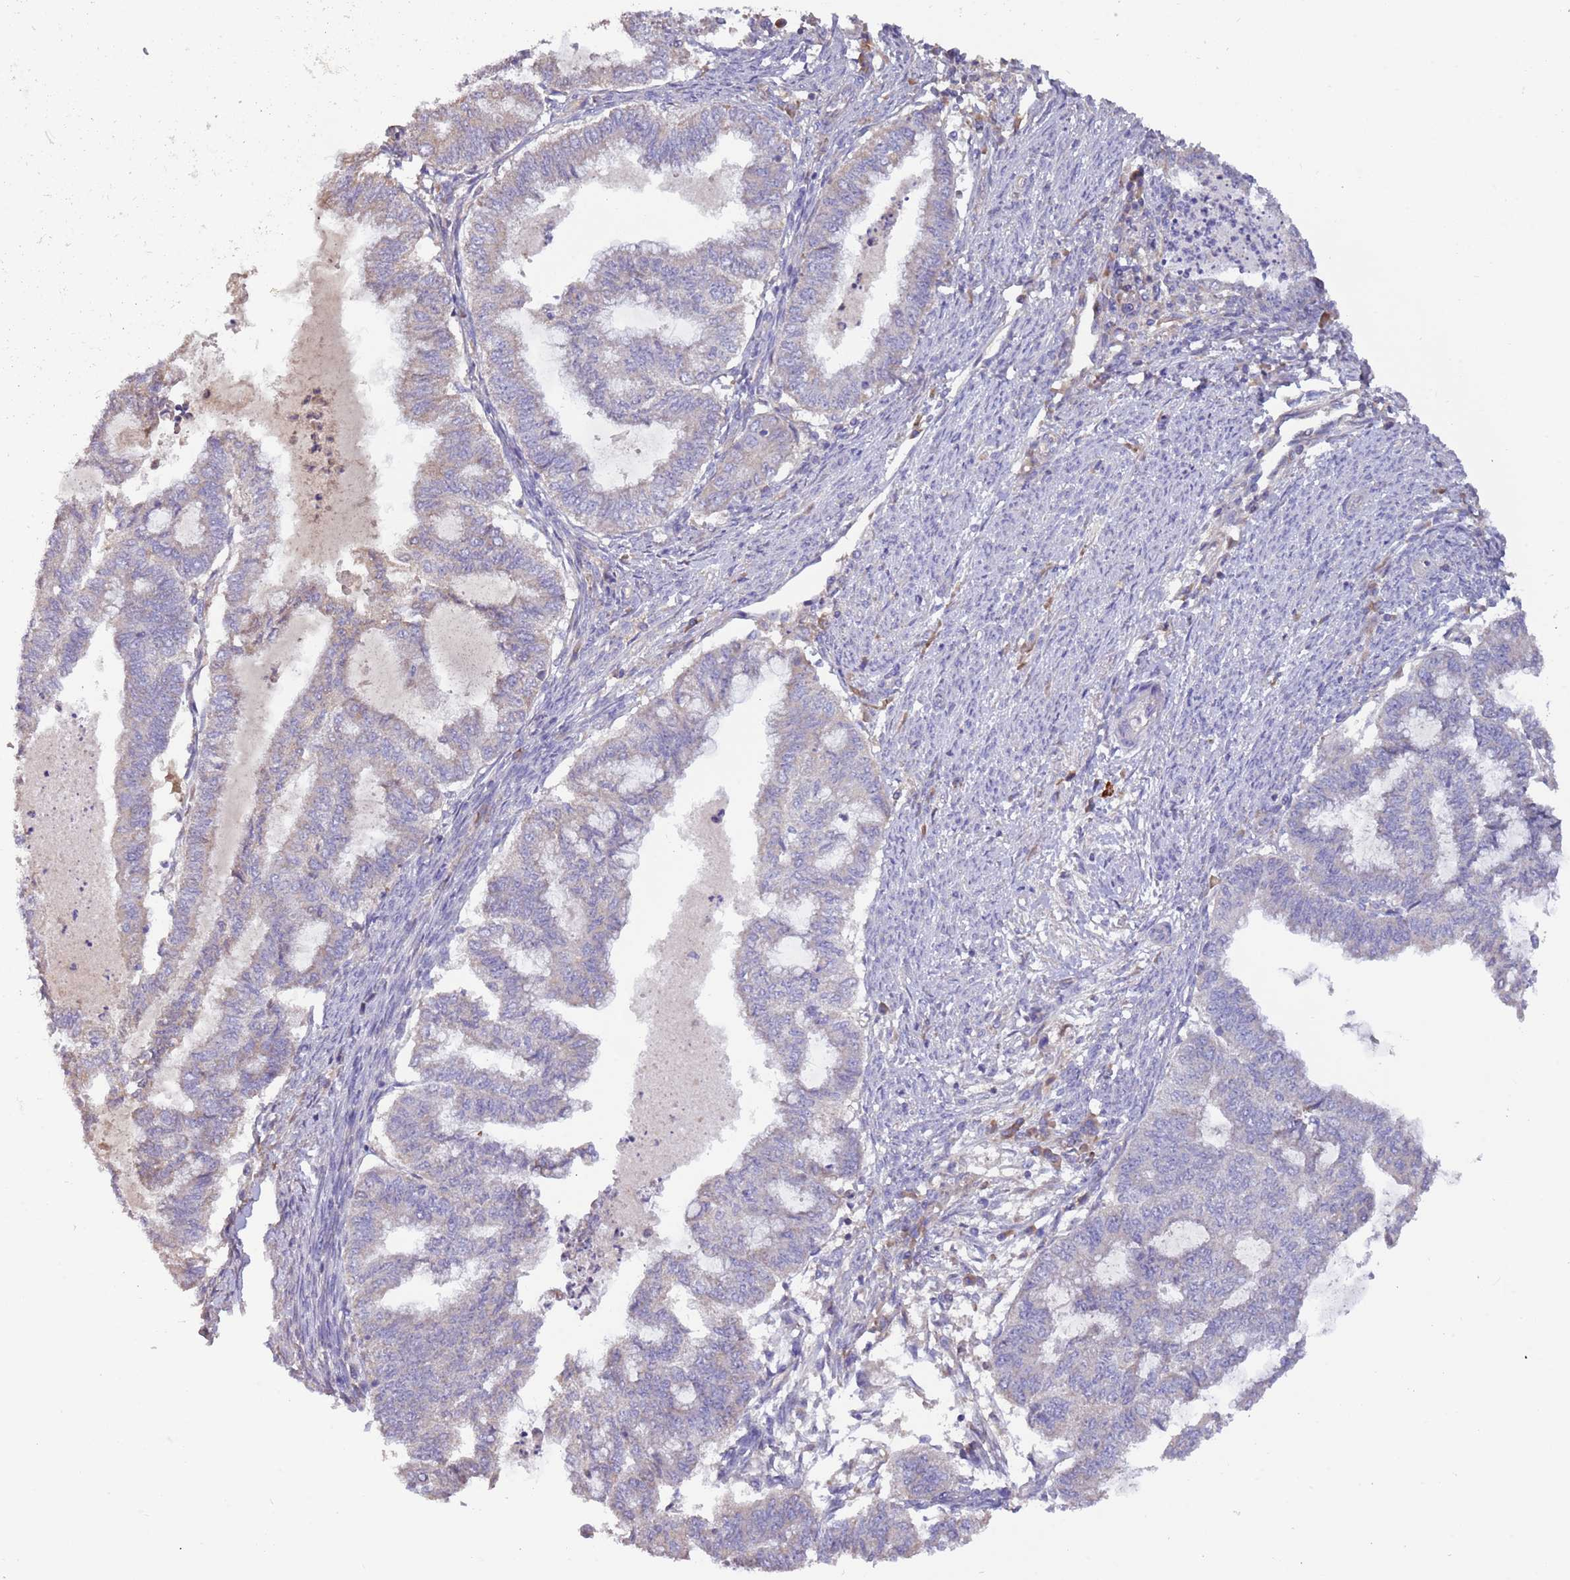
{"staining": {"intensity": "negative", "quantity": "none", "location": "none"}, "tissue": "endometrial cancer", "cell_type": "Tumor cells", "image_type": "cancer", "snomed": [{"axis": "morphology", "description": "Adenocarcinoma, NOS"}, {"axis": "topography", "description": "Endometrium"}], "caption": "This is an IHC image of human adenocarcinoma (endometrial). There is no positivity in tumor cells.", "gene": "TRMO", "patient": {"sex": "female", "age": 79}}